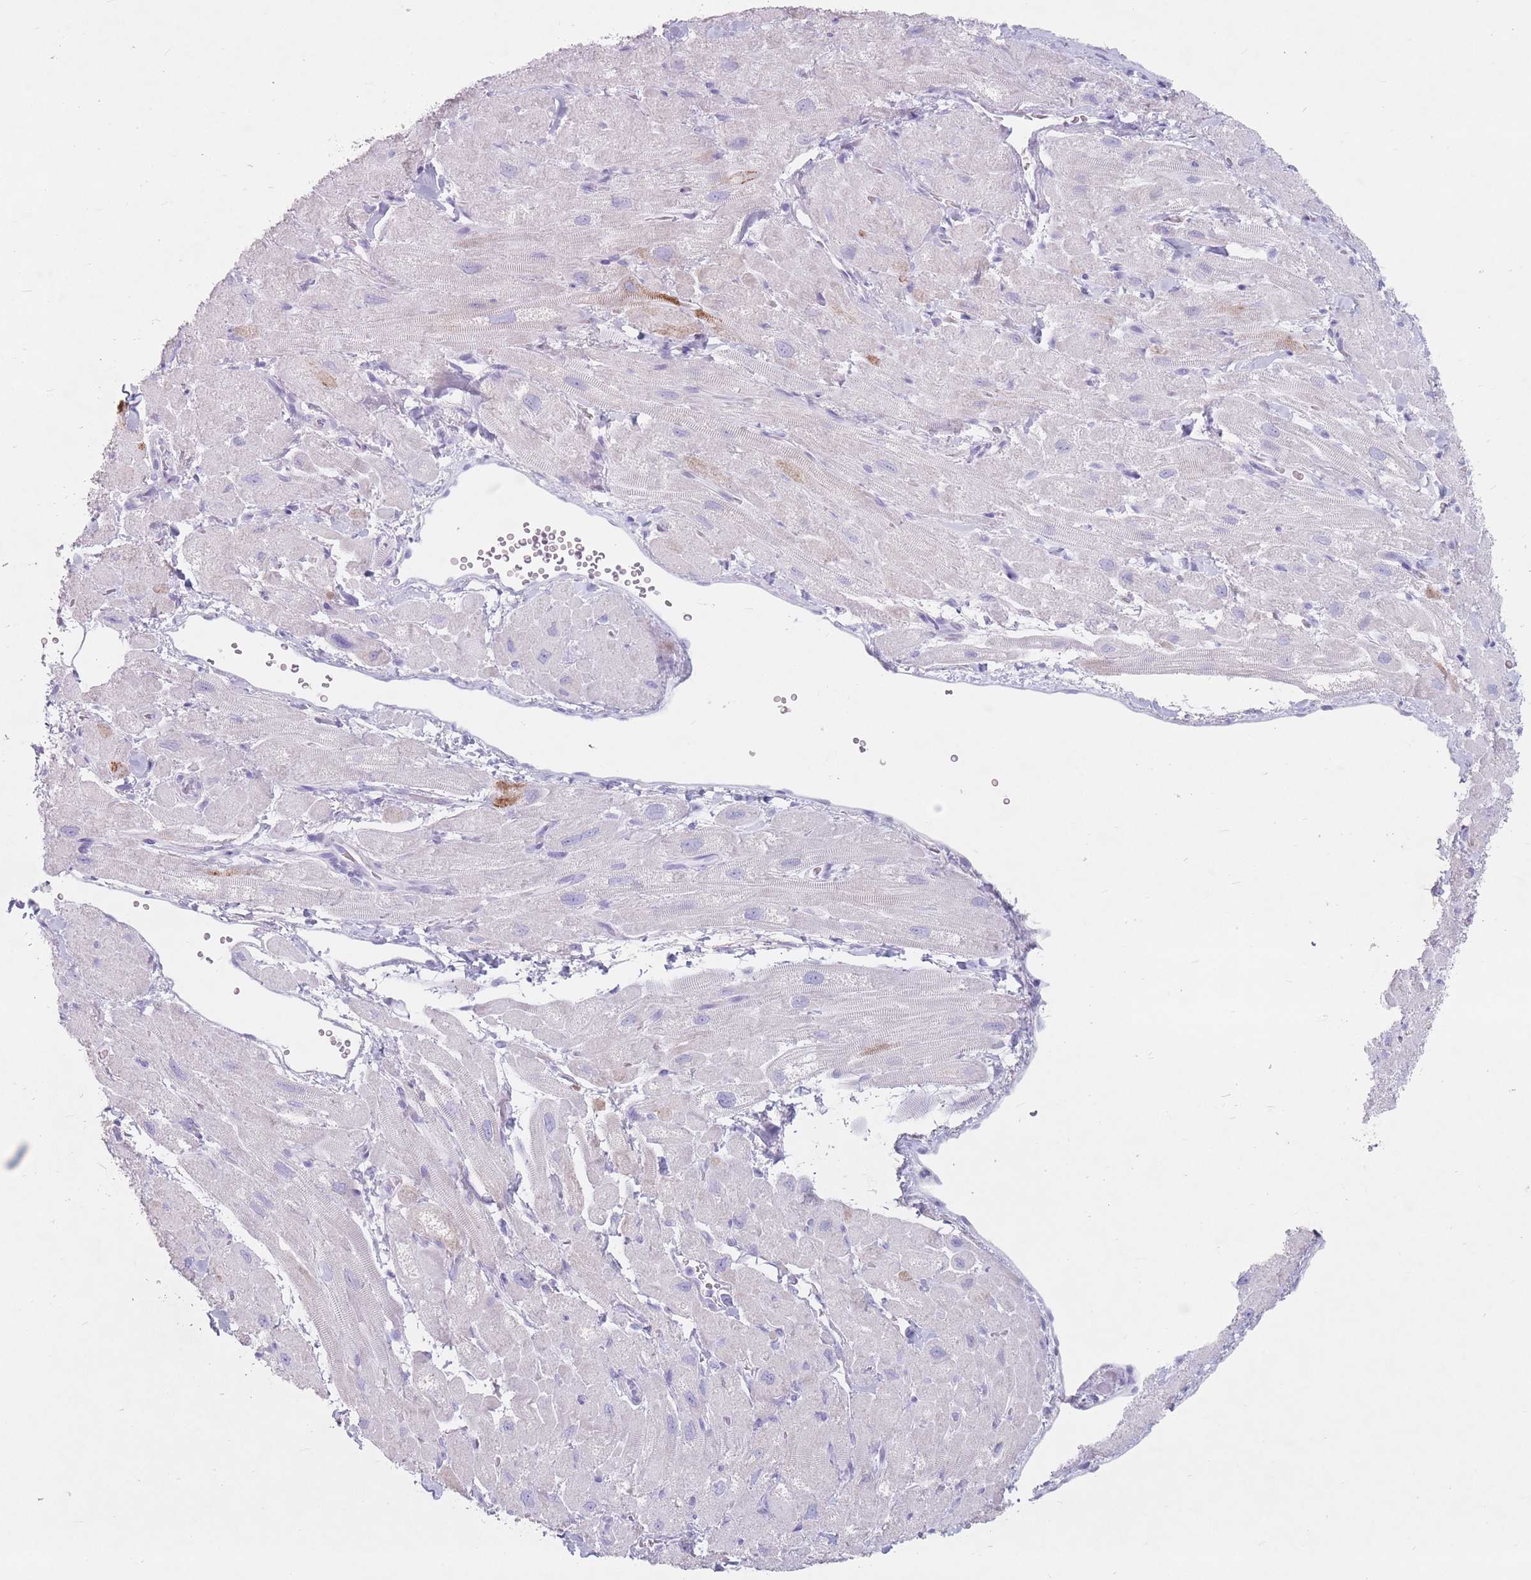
{"staining": {"intensity": "negative", "quantity": "none", "location": "none"}, "tissue": "heart muscle", "cell_type": "Cardiomyocytes", "image_type": "normal", "snomed": [{"axis": "morphology", "description": "Normal tissue, NOS"}, {"axis": "topography", "description": "Heart"}], "caption": "Immunohistochemical staining of normal heart muscle demonstrates no significant staining in cardiomyocytes.", "gene": "ST3GAL5", "patient": {"sex": "male", "age": 65}}